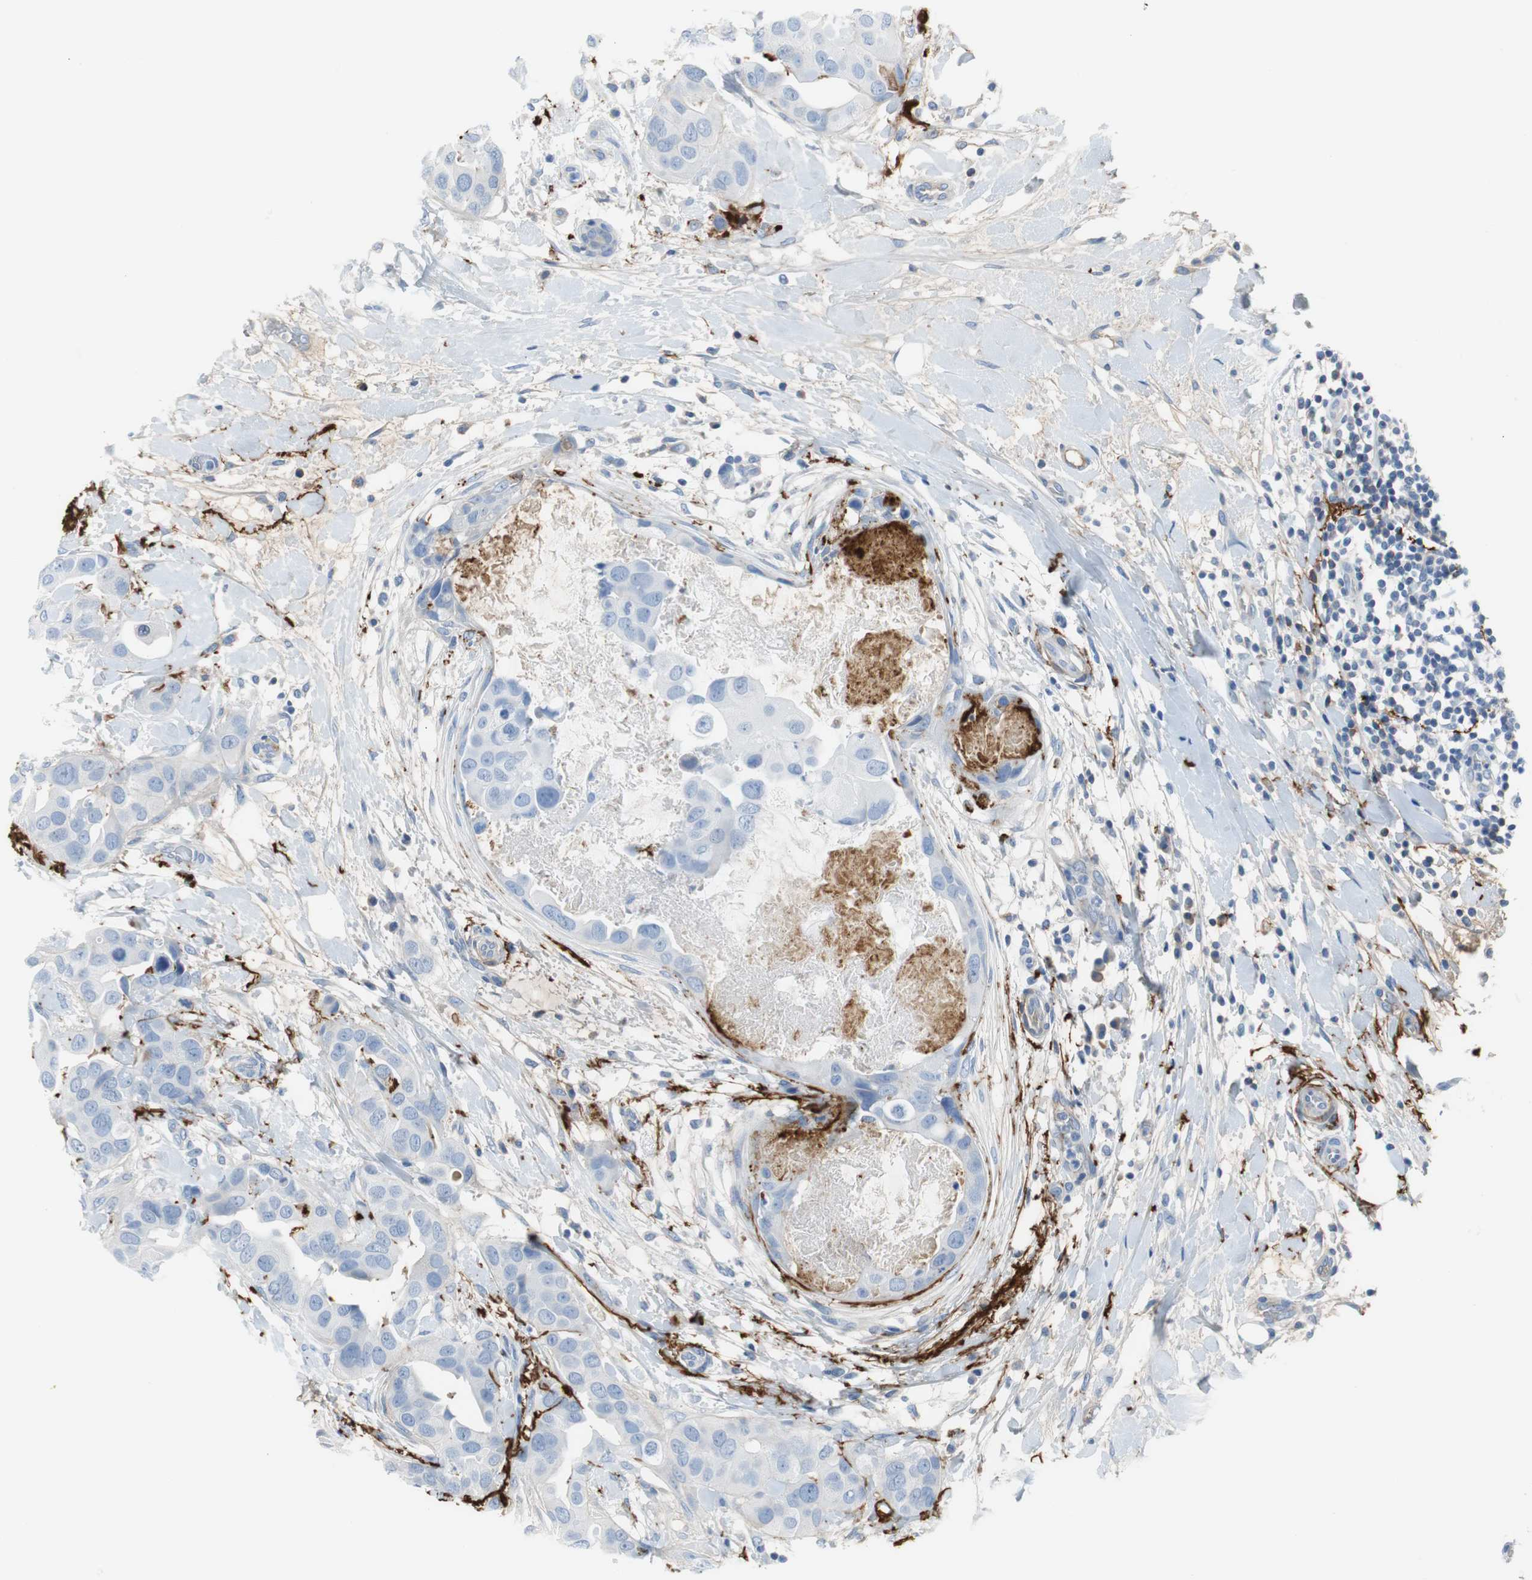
{"staining": {"intensity": "negative", "quantity": "none", "location": "none"}, "tissue": "breast cancer", "cell_type": "Tumor cells", "image_type": "cancer", "snomed": [{"axis": "morphology", "description": "Duct carcinoma"}, {"axis": "topography", "description": "Breast"}], "caption": "Immunohistochemical staining of human infiltrating ductal carcinoma (breast) demonstrates no significant positivity in tumor cells.", "gene": "APCS", "patient": {"sex": "female", "age": 40}}